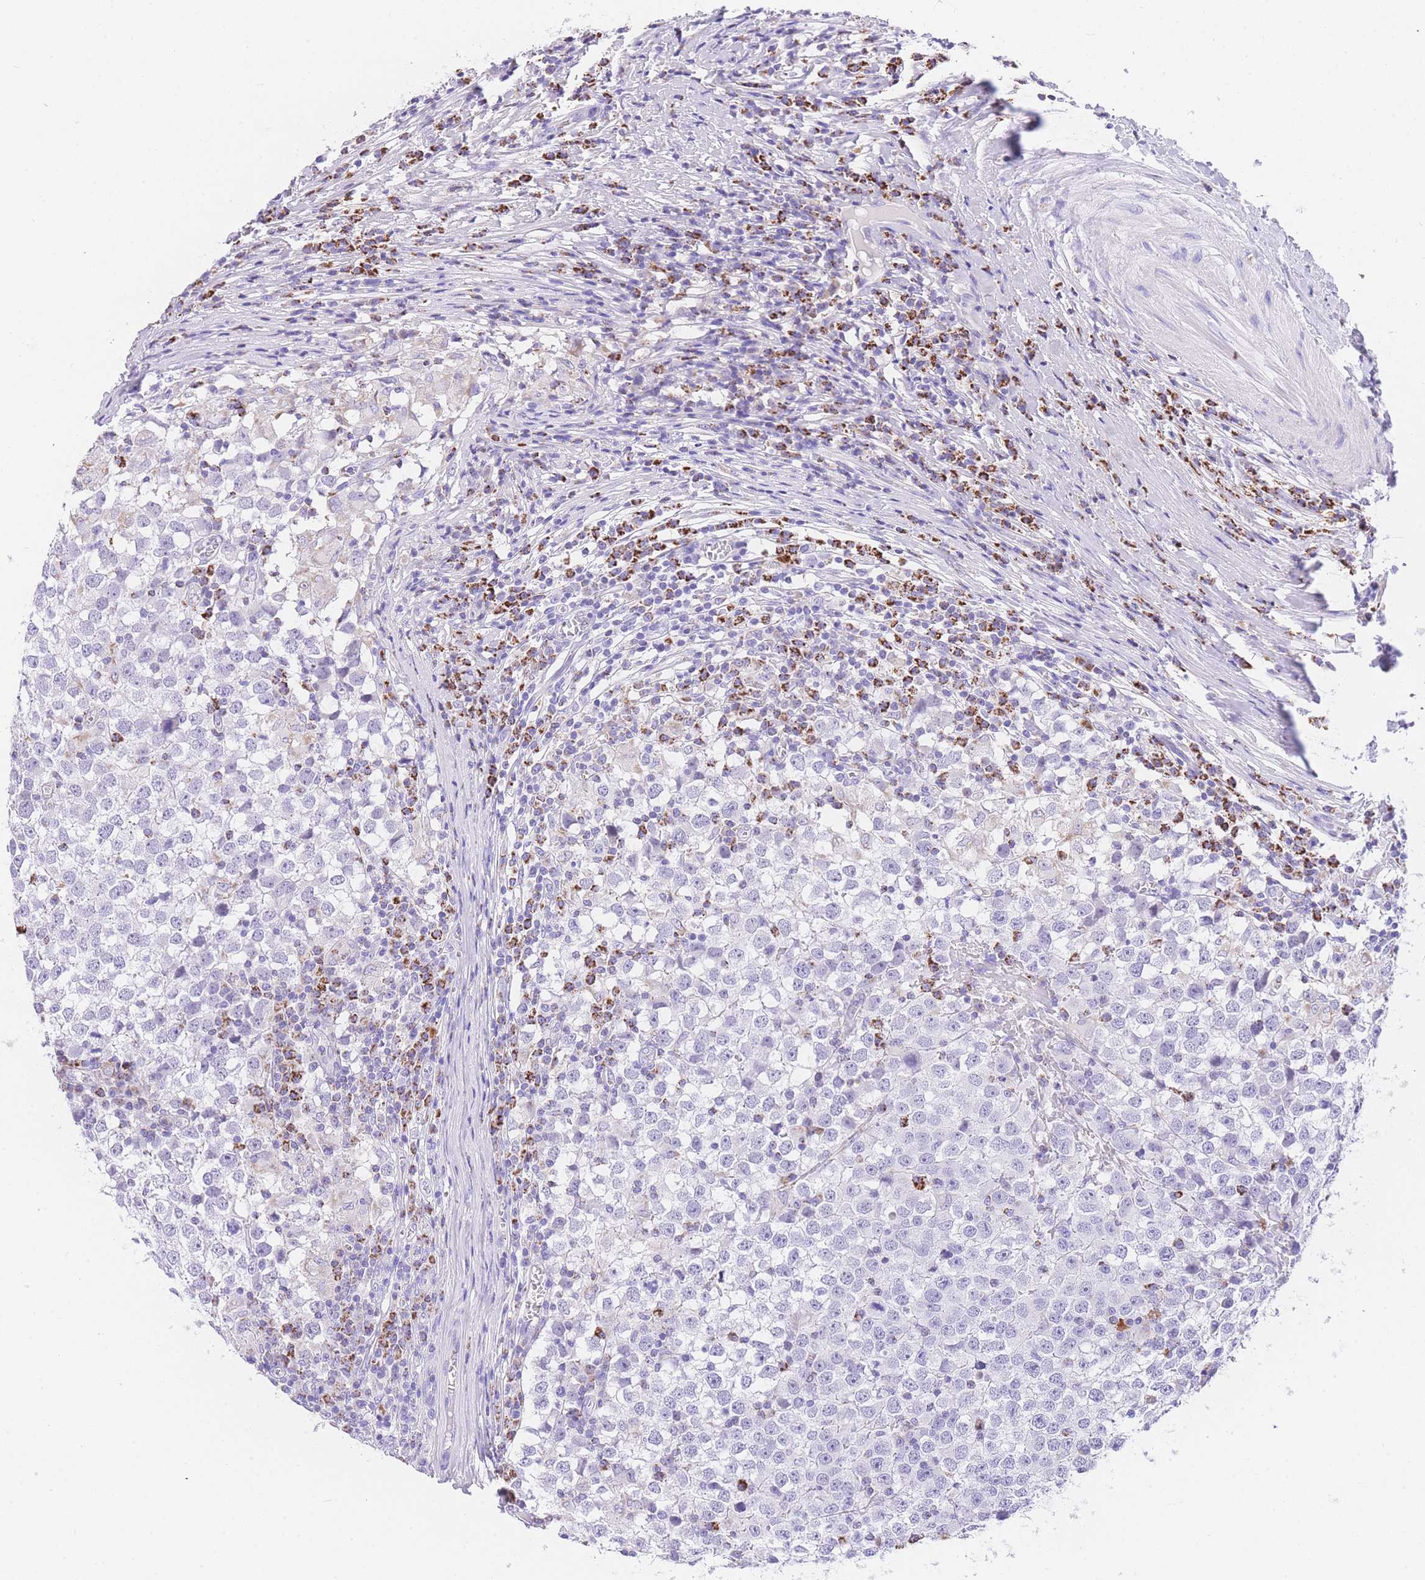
{"staining": {"intensity": "negative", "quantity": "none", "location": "none"}, "tissue": "testis cancer", "cell_type": "Tumor cells", "image_type": "cancer", "snomed": [{"axis": "morphology", "description": "Seminoma, NOS"}, {"axis": "topography", "description": "Testis"}], "caption": "Histopathology image shows no significant protein expression in tumor cells of testis cancer.", "gene": "NKD2", "patient": {"sex": "male", "age": 65}}